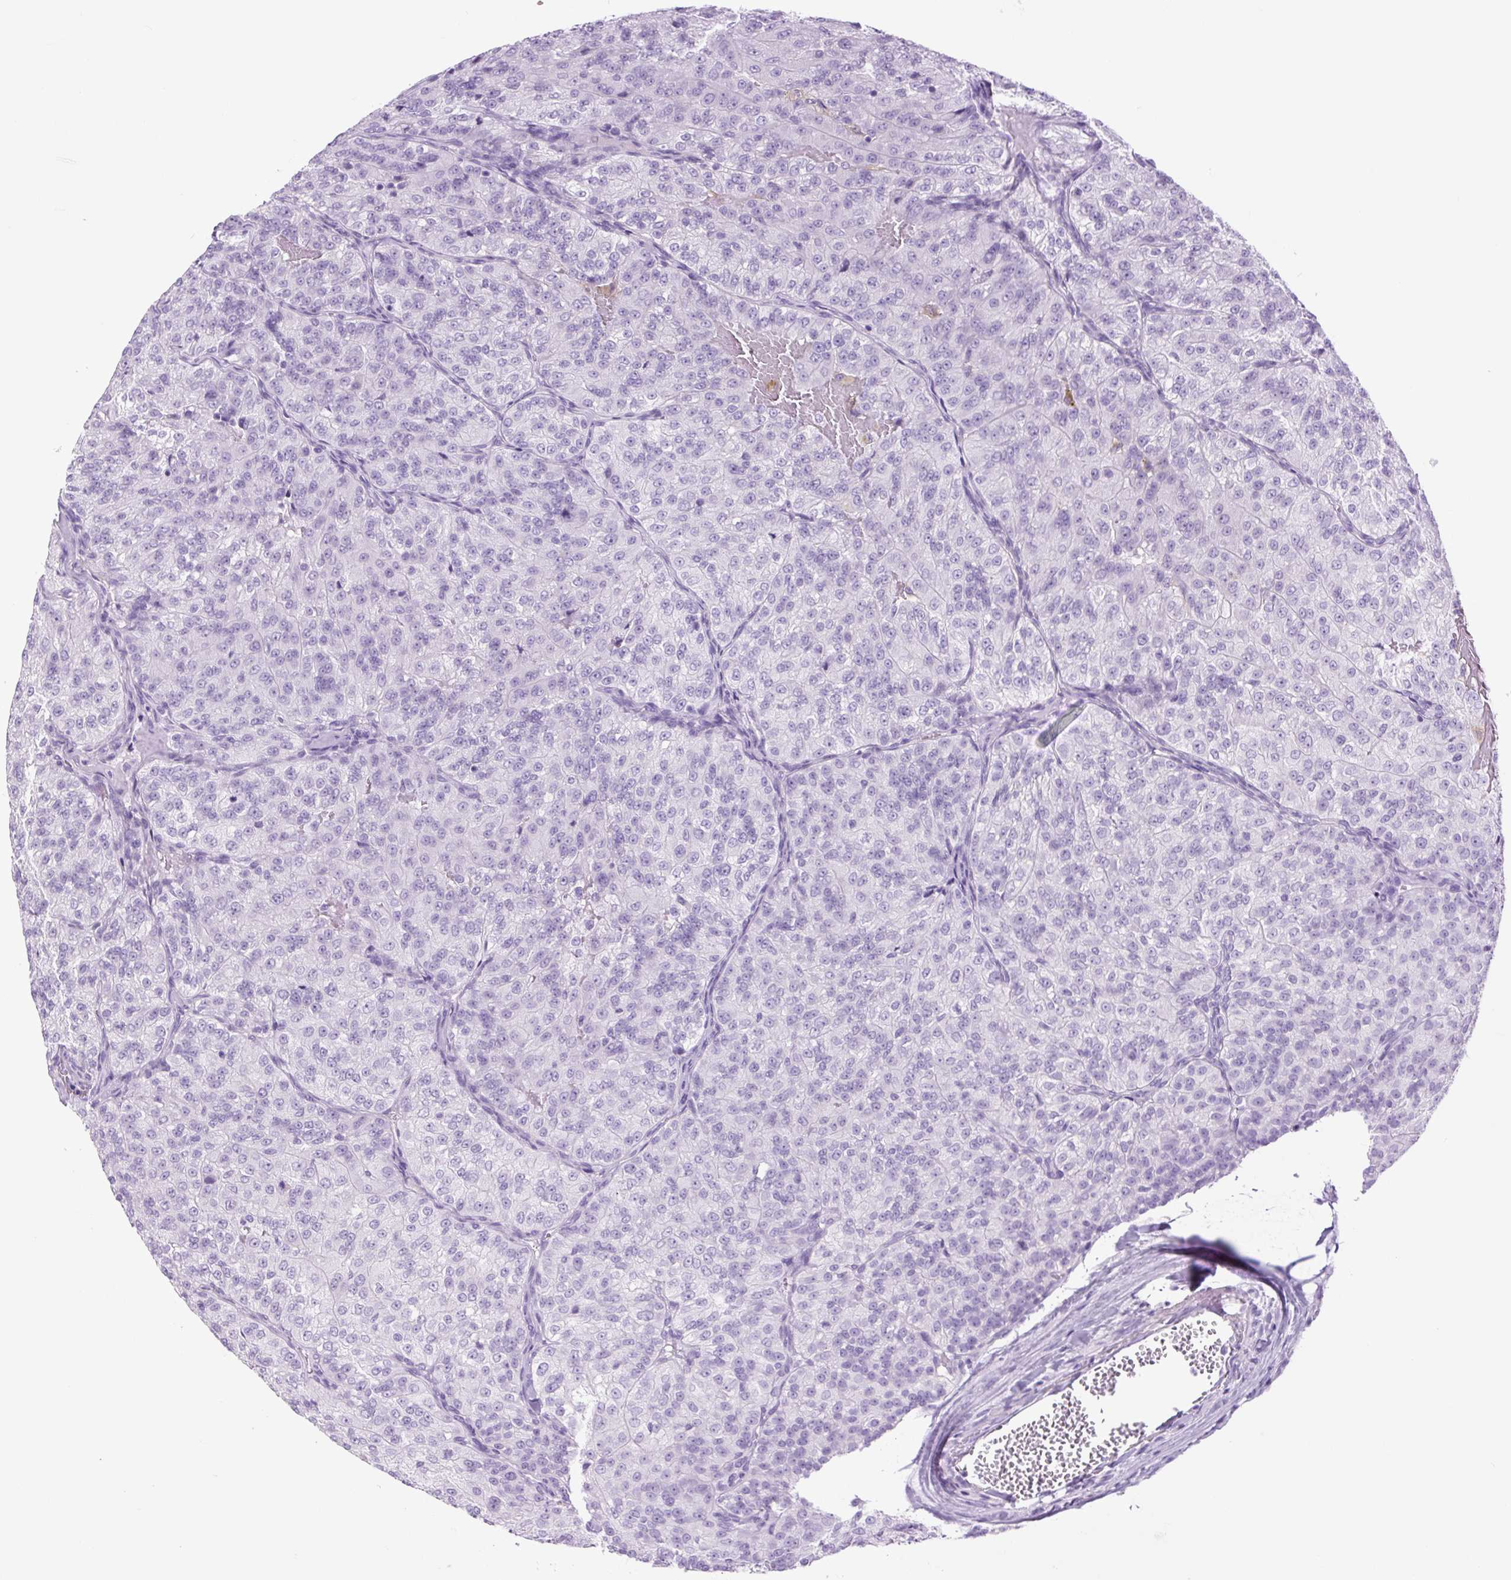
{"staining": {"intensity": "negative", "quantity": "none", "location": "none"}, "tissue": "renal cancer", "cell_type": "Tumor cells", "image_type": "cancer", "snomed": [{"axis": "morphology", "description": "Adenocarcinoma, NOS"}, {"axis": "topography", "description": "Kidney"}], "caption": "Human renal cancer (adenocarcinoma) stained for a protein using immunohistochemistry (IHC) shows no expression in tumor cells.", "gene": "TFF2", "patient": {"sex": "female", "age": 63}}